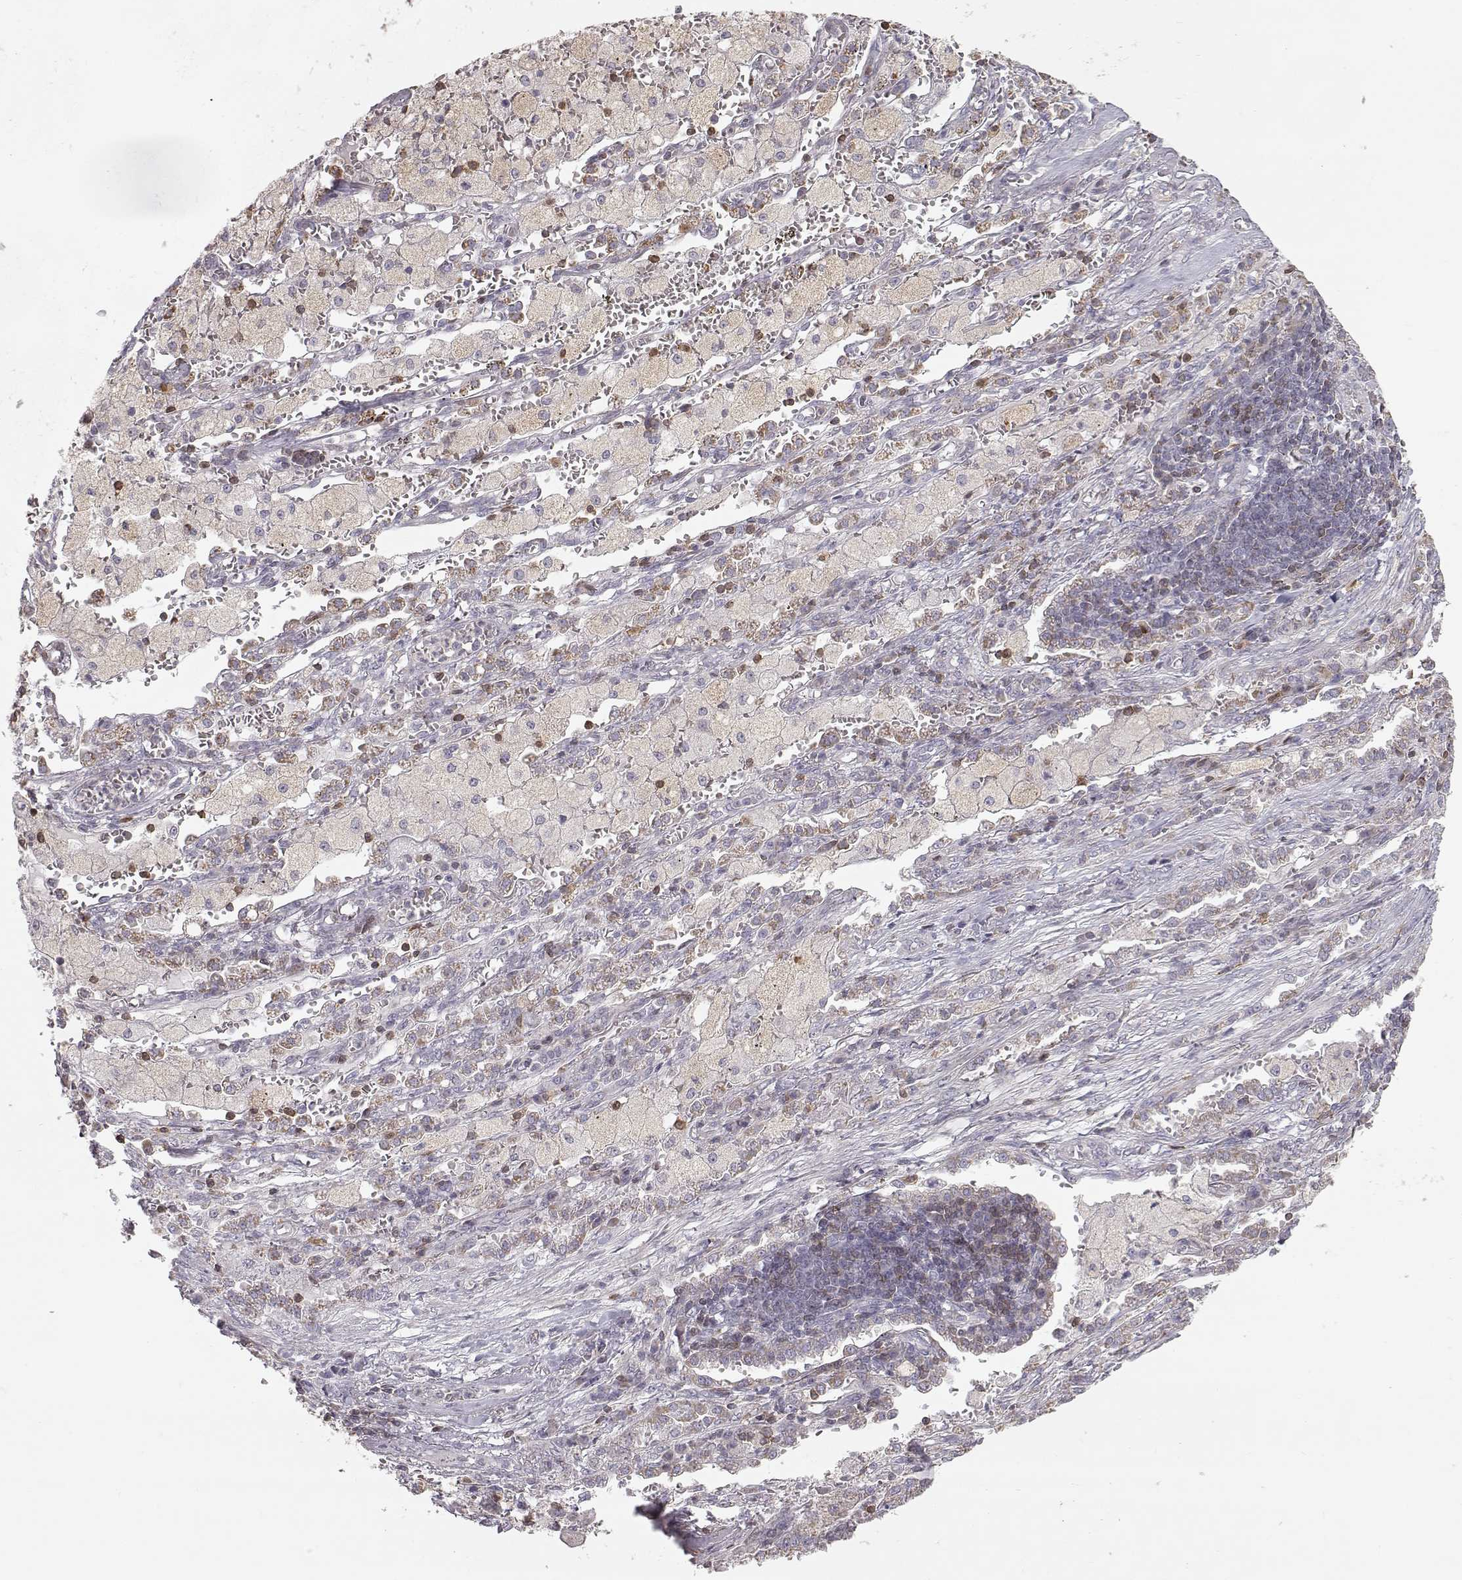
{"staining": {"intensity": "weak", "quantity": ">75%", "location": "cytoplasmic/membranous"}, "tissue": "lung cancer", "cell_type": "Tumor cells", "image_type": "cancer", "snomed": [{"axis": "morphology", "description": "Adenocarcinoma, NOS"}, {"axis": "topography", "description": "Lung"}], "caption": "A histopathology image of adenocarcinoma (lung) stained for a protein shows weak cytoplasmic/membranous brown staining in tumor cells.", "gene": "GRAP2", "patient": {"sex": "male", "age": 57}}